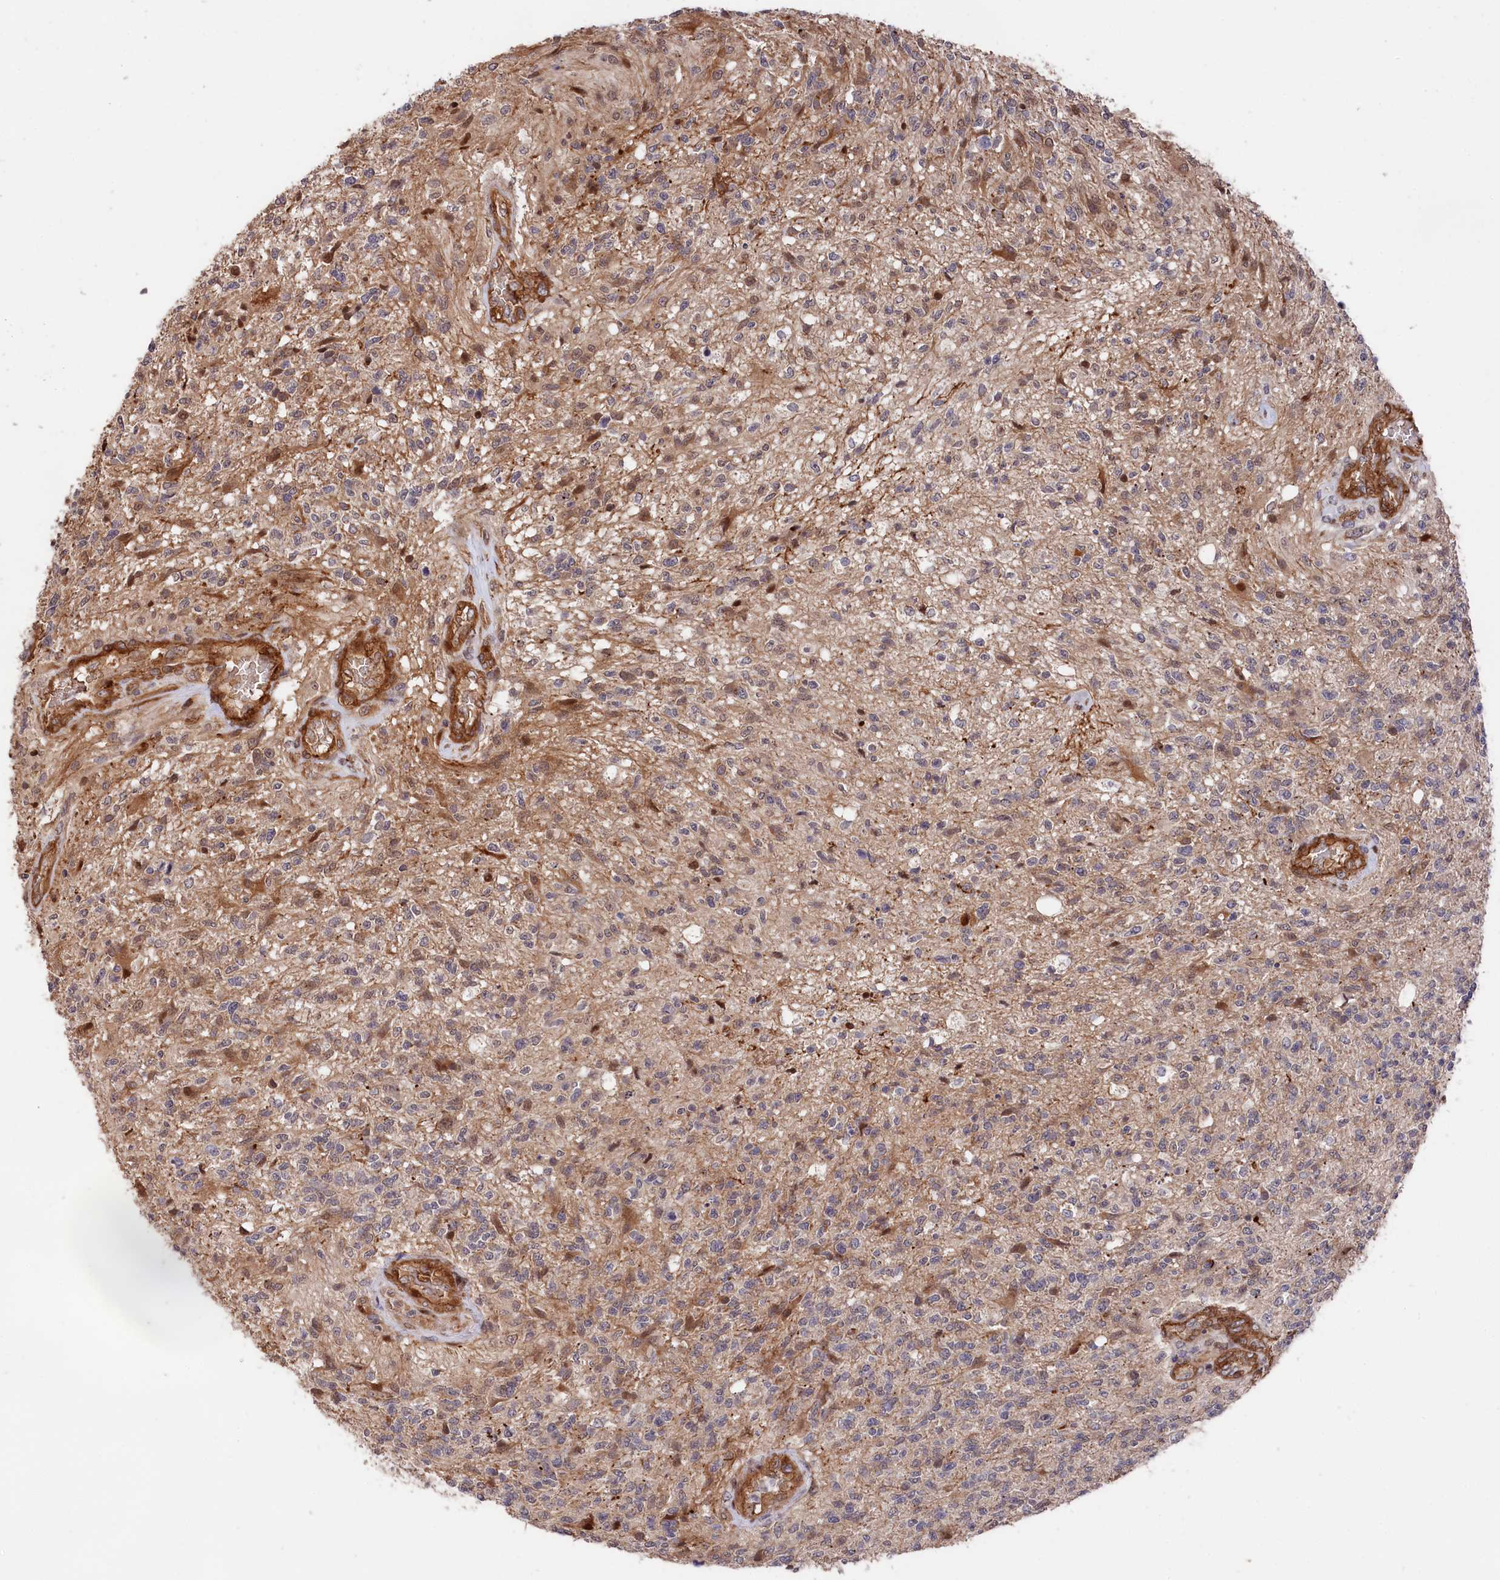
{"staining": {"intensity": "negative", "quantity": "none", "location": "none"}, "tissue": "glioma", "cell_type": "Tumor cells", "image_type": "cancer", "snomed": [{"axis": "morphology", "description": "Glioma, malignant, High grade"}, {"axis": "topography", "description": "Brain"}], "caption": "High power microscopy image of an IHC micrograph of malignant glioma (high-grade), revealing no significant positivity in tumor cells.", "gene": "TNKS1BP1", "patient": {"sex": "male", "age": 56}}